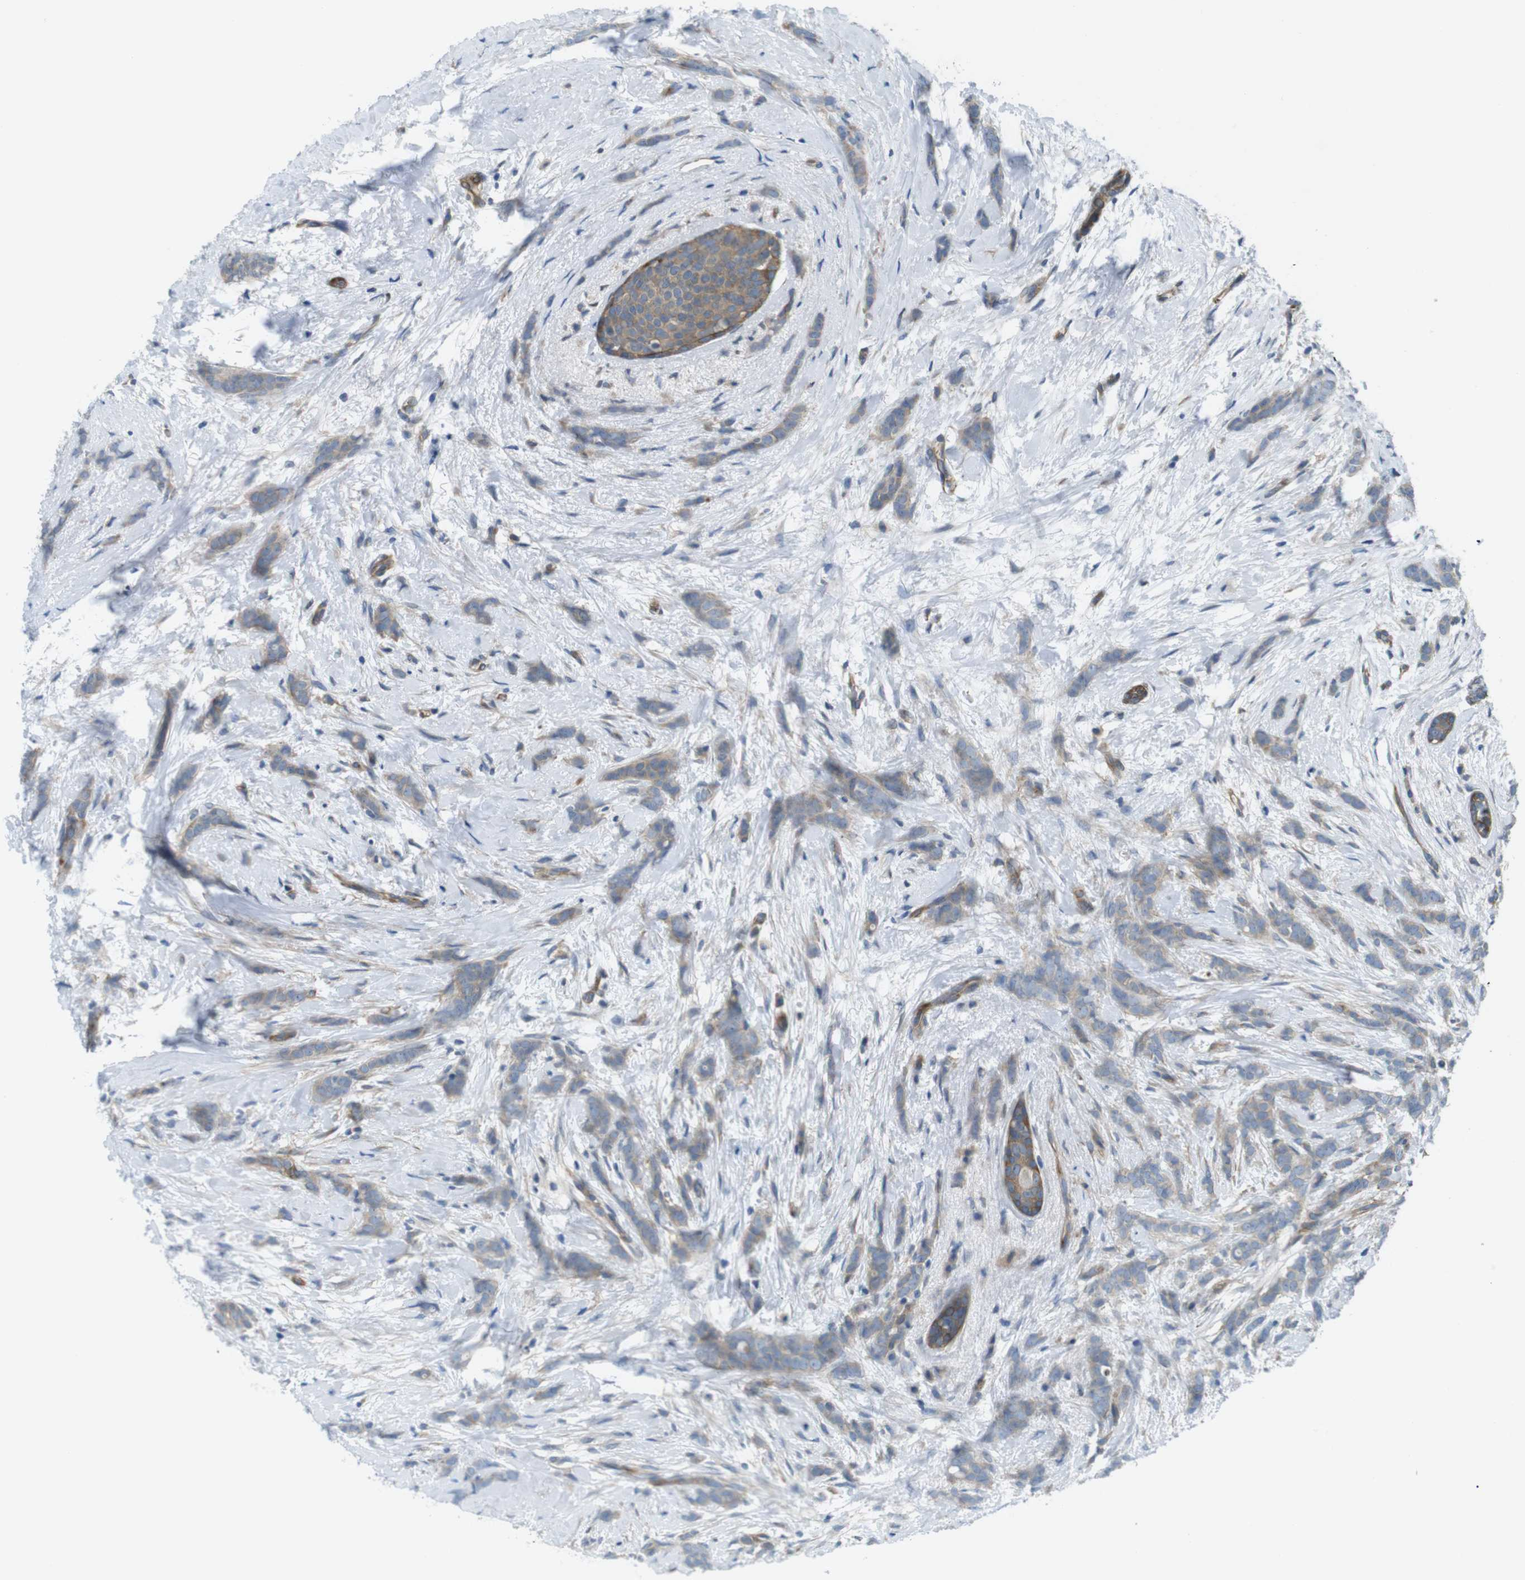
{"staining": {"intensity": "weak", "quantity": ">75%", "location": "cytoplasmic/membranous"}, "tissue": "breast cancer", "cell_type": "Tumor cells", "image_type": "cancer", "snomed": [{"axis": "morphology", "description": "Lobular carcinoma, in situ"}, {"axis": "morphology", "description": "Lobular carcinoma"}, {"axis": "topography", "description": "Breast"}], "caption": "Breast lobular carcinoma stained with a protein marker exhibits weak staining in tumor cells.", "gene": "TSC1", "patient": {"sex": "female", "age": 41}}